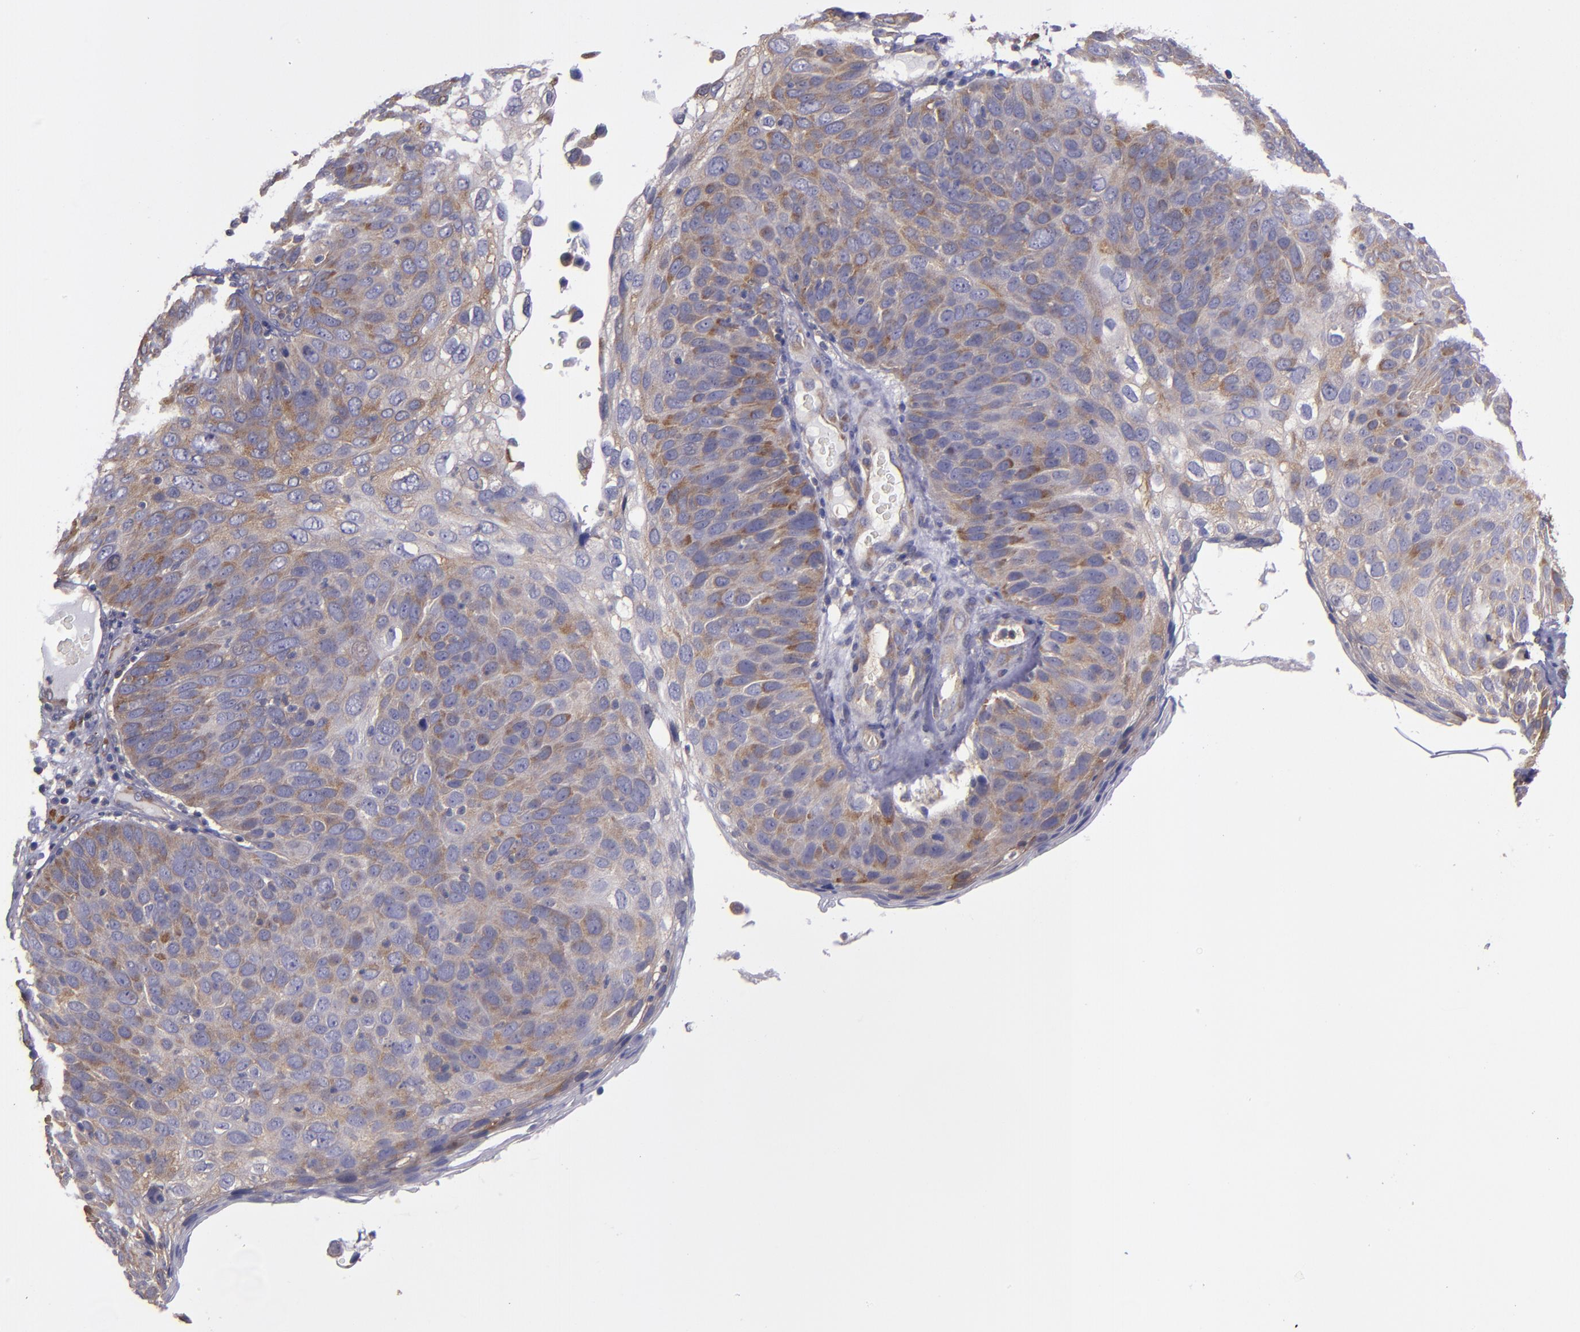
{"staining": {"intensity": "moderate", "quantity": ">75%", "location": "cytoplasmic/membranous"}, "tissue": "skin cancer", "cell_type": "Tumor cells", "image_type": "cancer", "snomed": [{"axis": "morphology", "description": "Squamous cell carcinoma, NOS"}, {"axis": "topography", "description": "Skin"}], "caption": "Skin squamous cell carcinoma stained for a protein shows moderate cytoplasmic/membranous positivity in tumor cells.", "gene": "CARS1", "patient": {"sex": "male", "age": 87}}